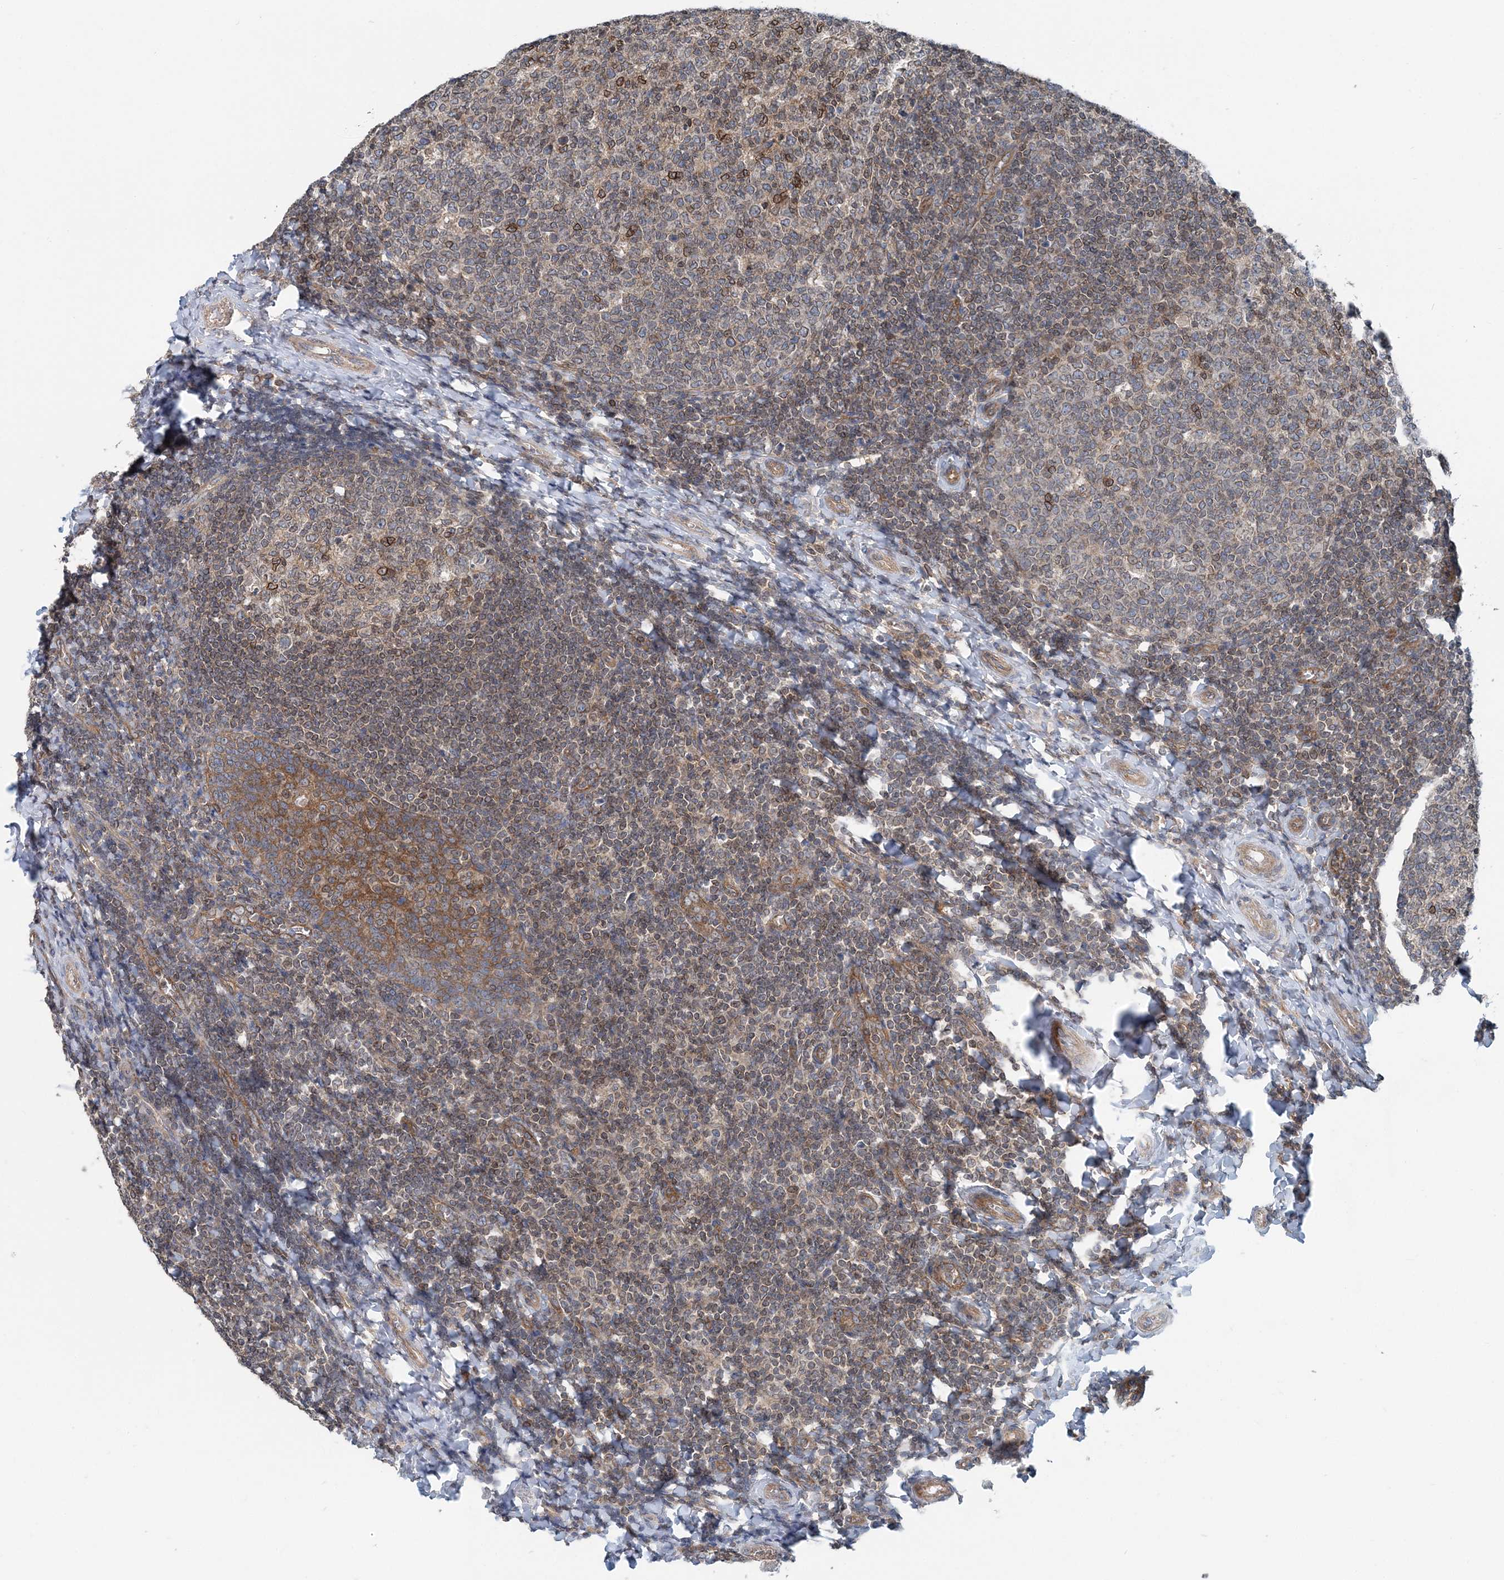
{"staining": {"intensity": "moderate", "quantity": "<25%", "location": "cytoplasmic/membranous,nuclear"}, "tissue": "tonsil", "cell_type": "Germinal center cells", "image_type": "normal", "snomed": [{"axis": "morphology", "description": "Normal tissue, NOS"}, {"axis": "topography", "description": "Tonsil"}], "caption": "Germinal center cells reveal low levels of moderate cytoplasmic/membranous,nuclear positivity in about <25% of cells in normal tonsil.", "gene": "MOB4", "patient": {"sex": "female", "age": 19}}